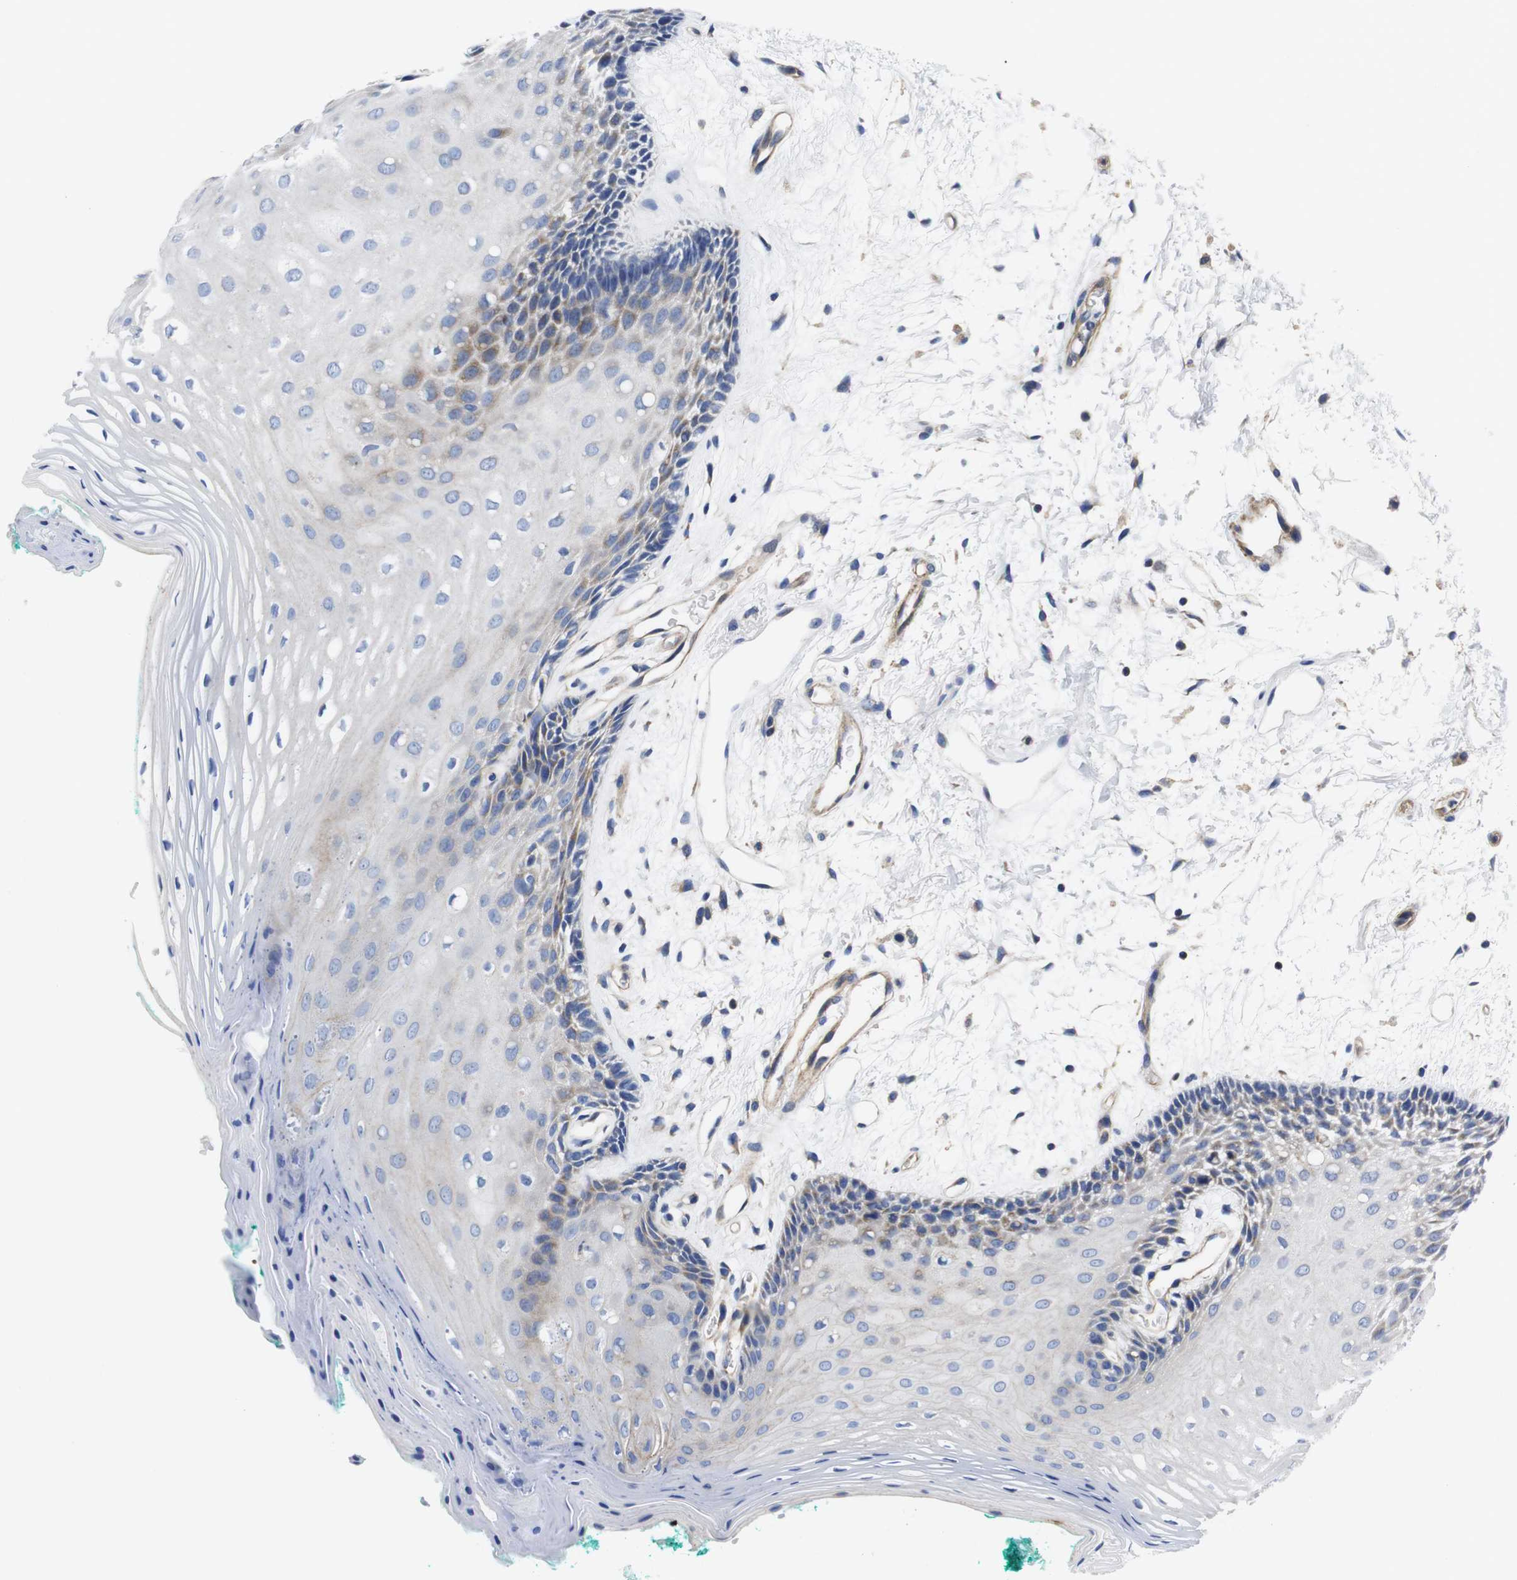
{"staining": {"intensity": "moderate", "quantity": "<25%", "location": "cytoplasmic/membranous"}, "tissue": "oral mucosa", "cell_type": "Squamous epithelial cells", "image_type": "normal", "snomed": [{"axis": "morphology", "description": "Normal tissue, NOS"}, {"axis": "topography", "description": "Skeletal muscle"}, {"axis": "topography", "description": "Oral tissue"}, {"axis": "topography", "description": "Peripheral nerve tissue"}], "caption": "IHC of normal human oral mucosa exhibits low levels of moderate cytoplasmic/membranous positivity in about <25% of squamous epithelial cells.", "gene": "GPR4", "patient": {"sex": "female", "age": 84}}